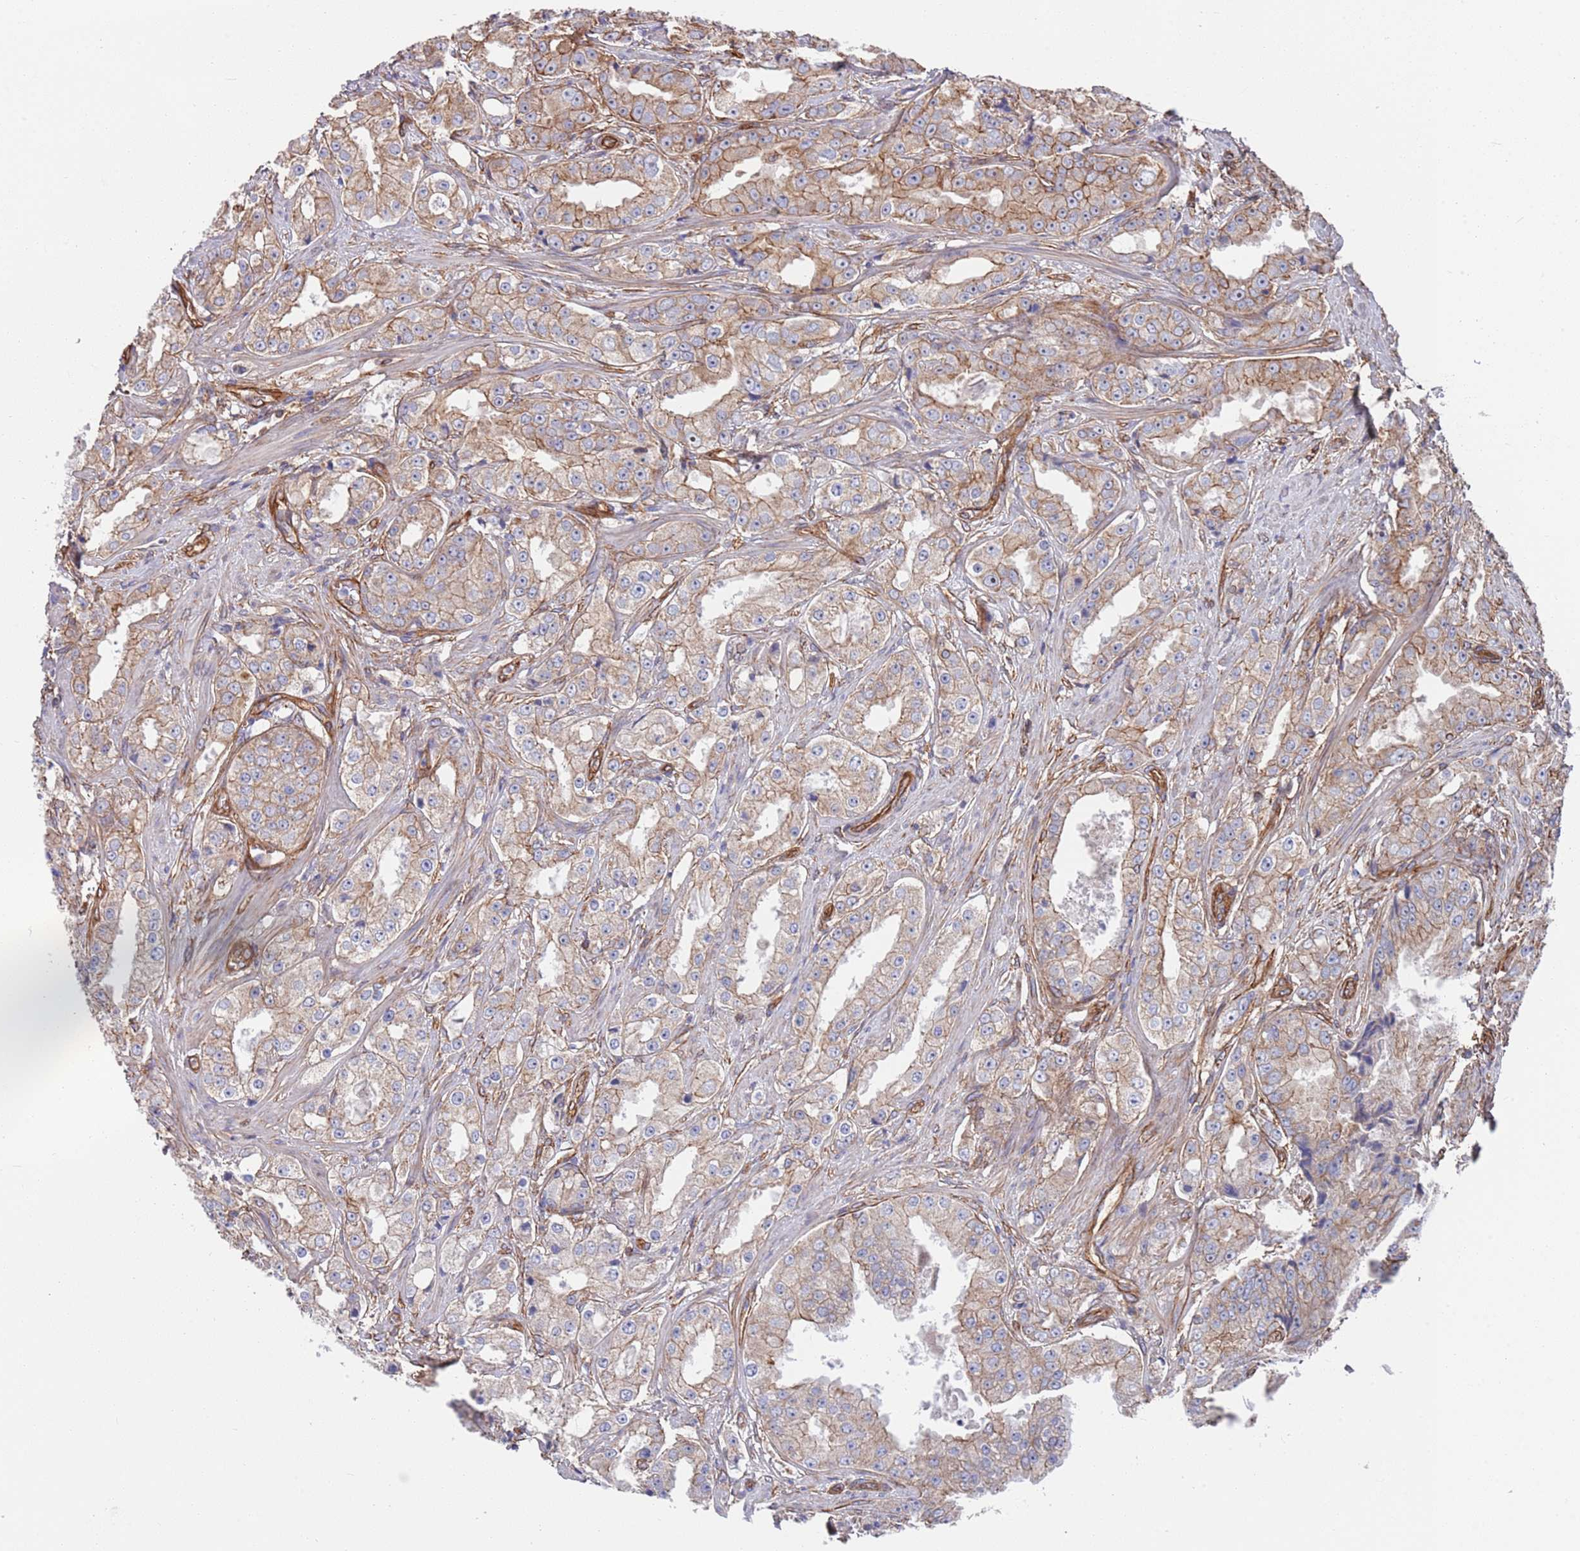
{"staining": {"intensity": "weak", "quantity": "<25%", "location": "cytoplasmic/membranous"}, "tissue": "prostate cancer", "cell_type": "Tumor cells", "image_type": "cancer", "snomed": [{"axis": "morphology", "description": "Adenocarcinoma, High grade"}, {"axis": "topography", "description": "Prostate"}], "caption": "A photomicrograph of prostate high-grade adenocarcinoma stained for a protein shows no brown staining in tumor cells. The staining was performed using DAB (3,3'-diaminobenzidine) to visualize the protein expression in brown, while the nuclei were stained in blue with hematoxylin (Magnification: 20x).", "gene": "JAKMIP2", "patient": {"sex": "male", "age": 73}}